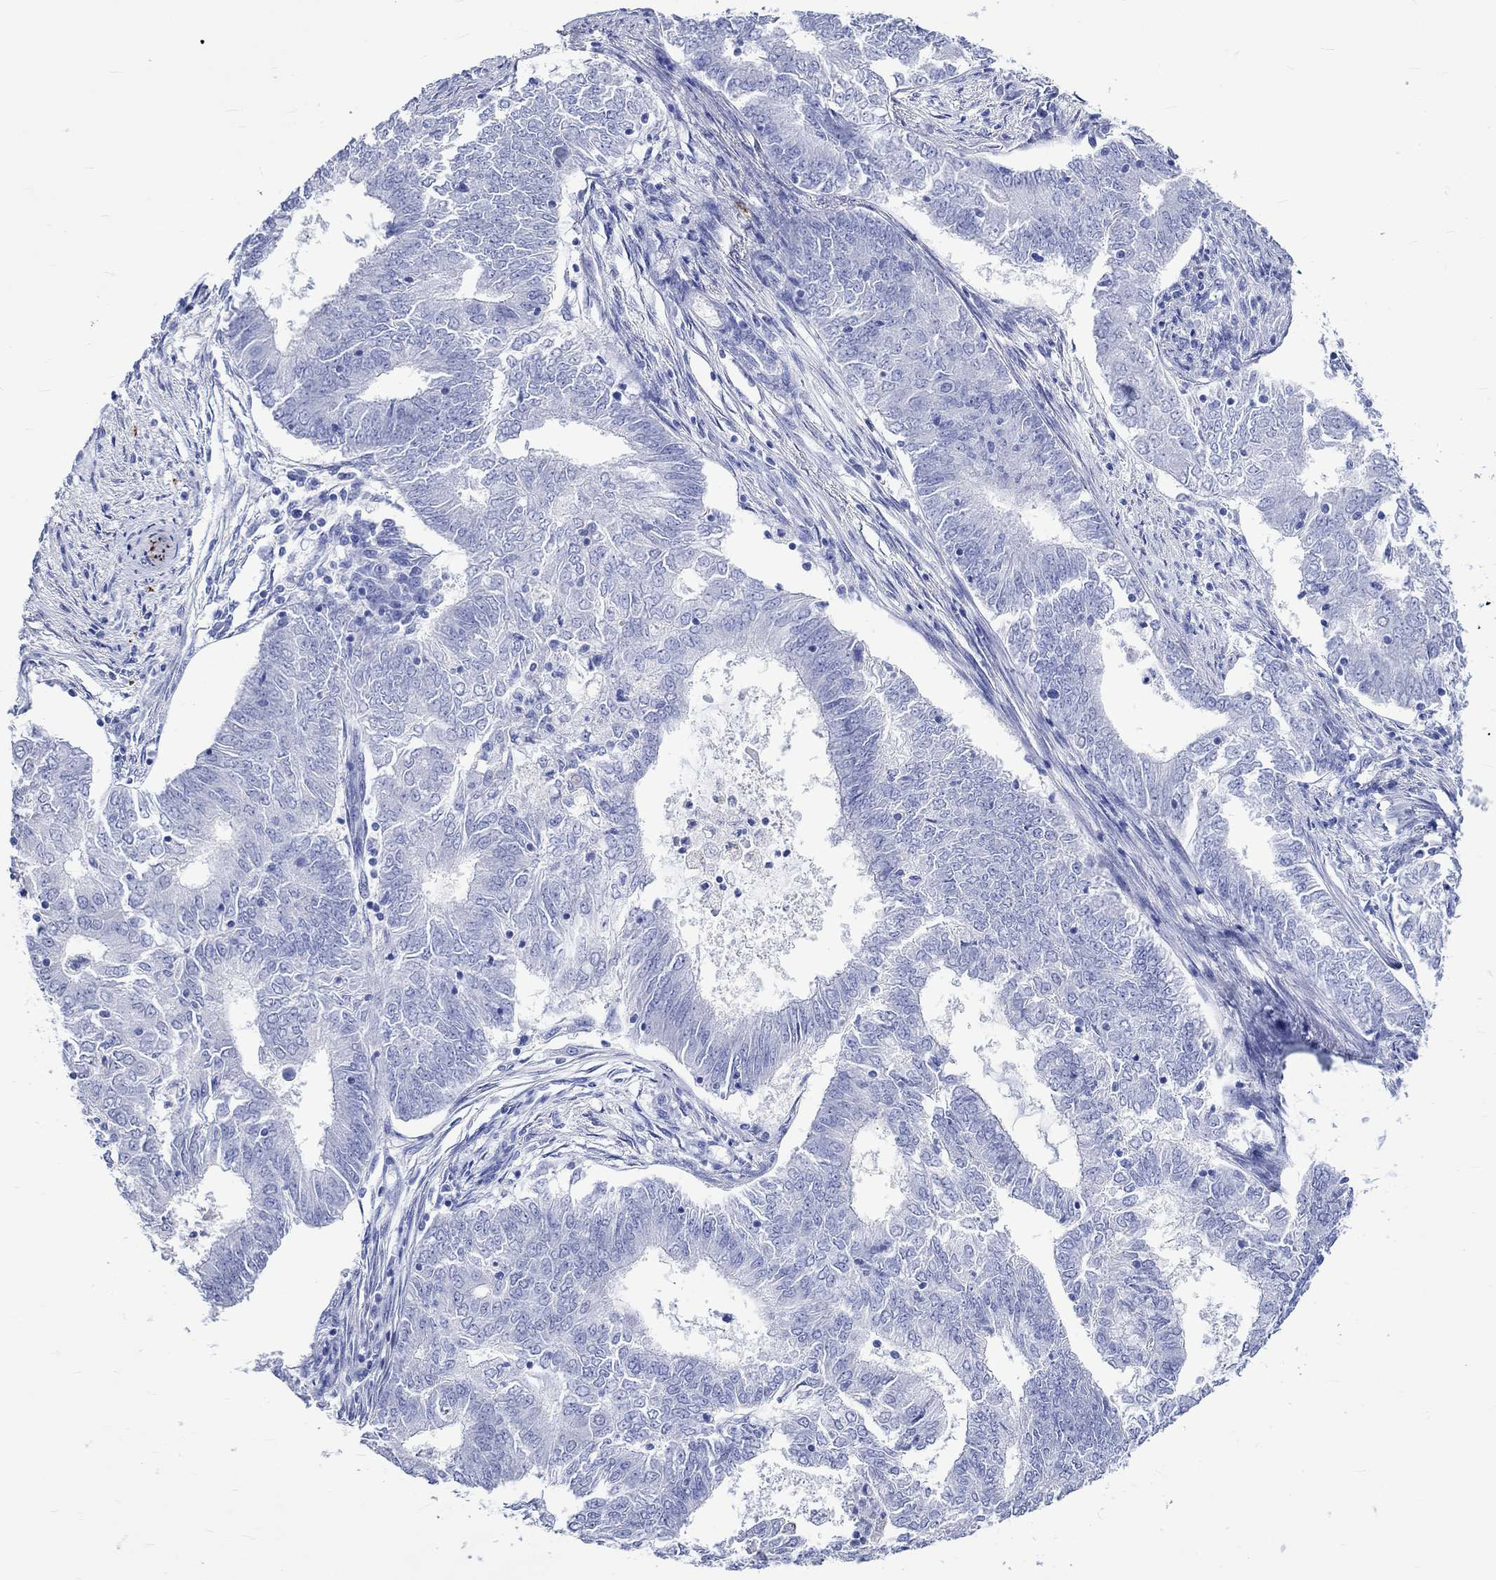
{"staining": {"intensity": "negative", "quantity": "none", "location": "none"}, "tissue": "endometrial cancer", "cell_type": "Tumor cells", "image_type": "cancer", "snomed": [{"axis": "morphology", "description": "Adenocarcinoma, NOS"}, {"axis": "topography", "description": "Endometrium"}], "caption": "Endometrial cancer (adenocarcinoma) was stained to show a protein in brown. There is no significant expression in tumor cells.", "gene": "CRYAB", "patient": {"sex": "female", "age": 62}}